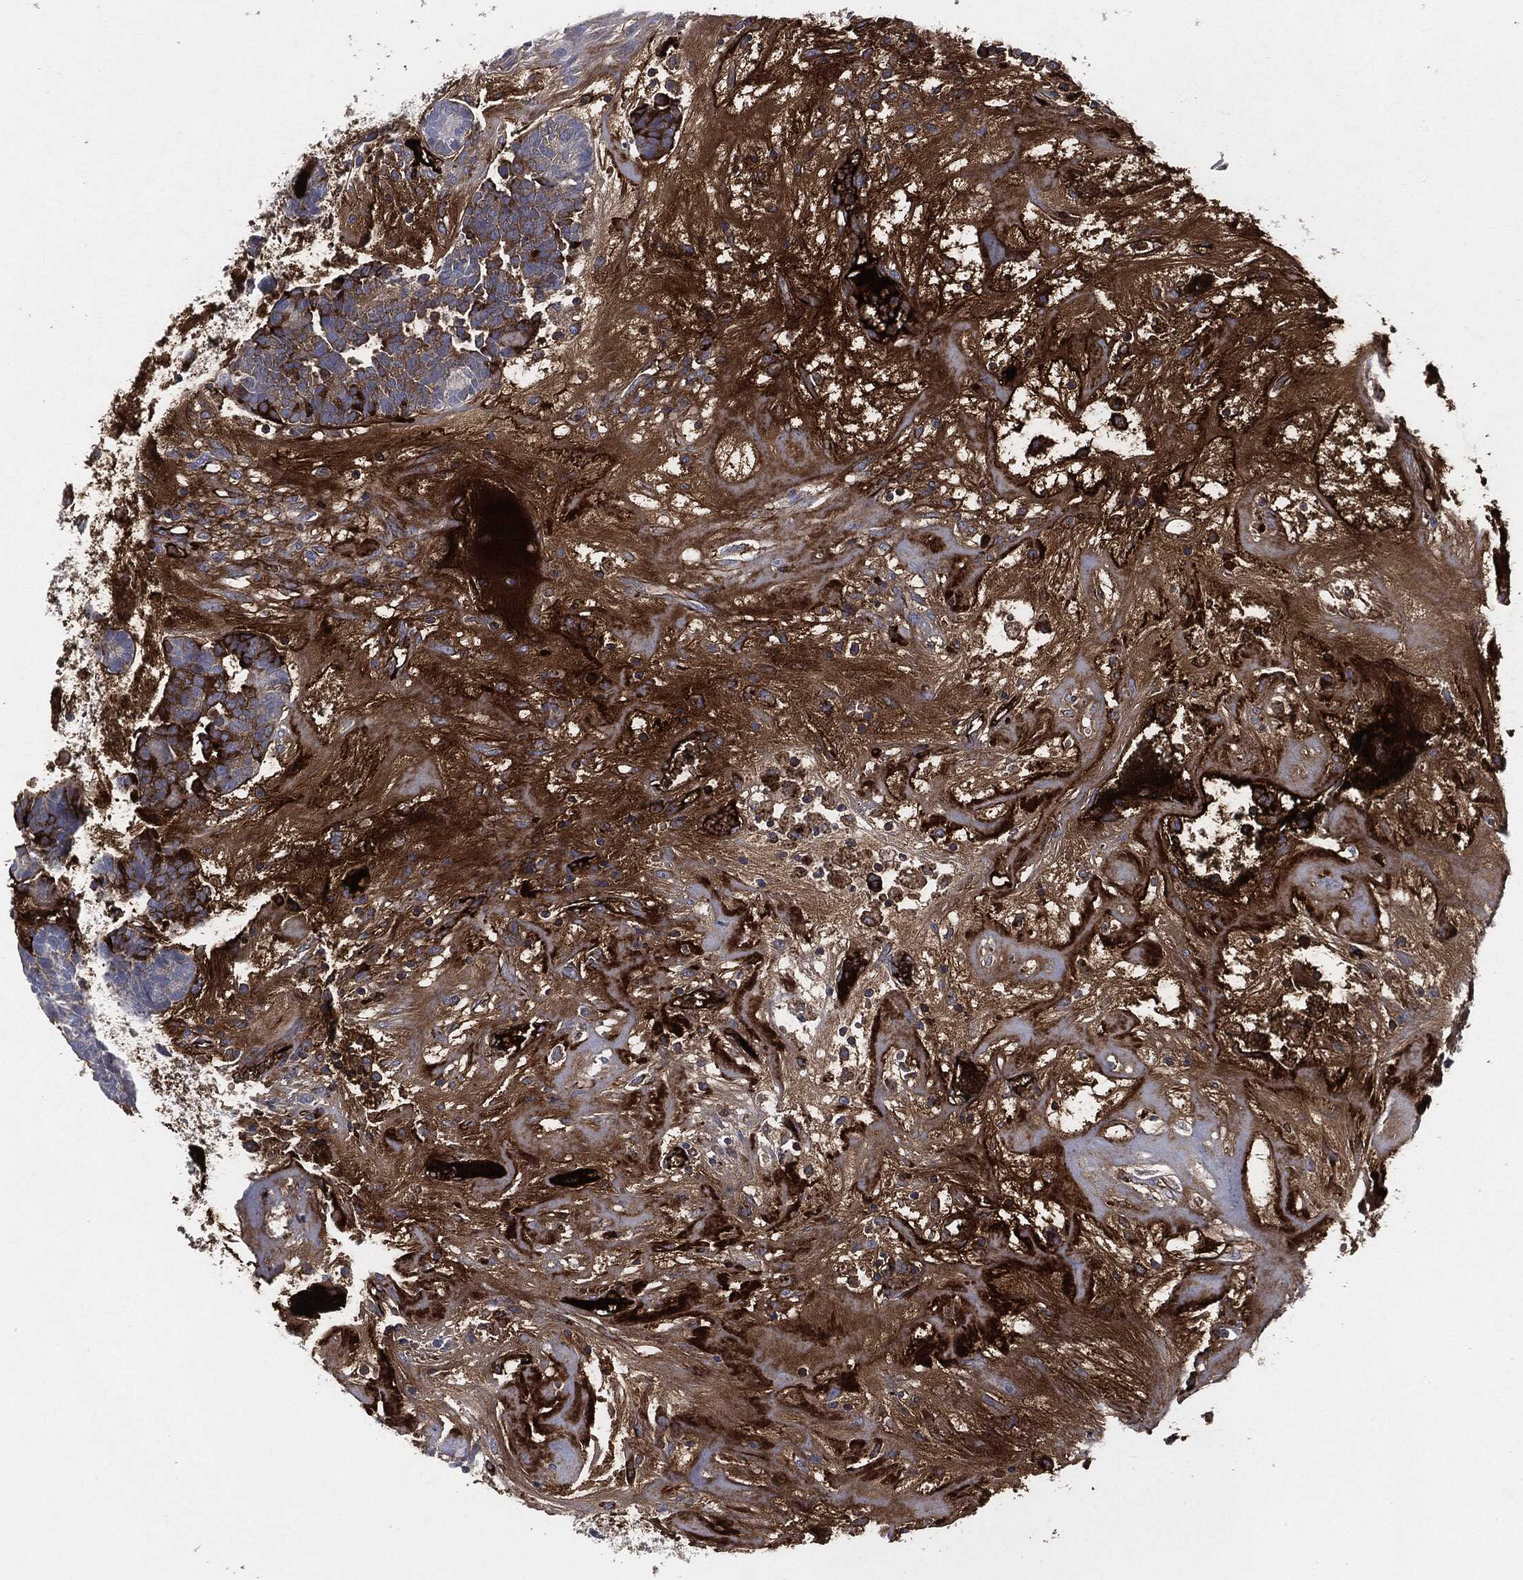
{"staining": {"intensity": "strong", "quantity": "<25%", "location": "cytoplasmic/membranous"}, "tissue": "head and neck cancer", "cell_type": "Tumor cells", "image_type": "cancer", "snomed": [{"axis": "morphology", "description": "Adenocarcinoma, NOS"}, {"axis": "topography", "description": "Head-Neck"}], "caption": "Immunohistochemistry (IHC) of head and neck cancer (adenocarcinoma) shows medium levels of strong cytoplasmic/membranous positivity in approximately <25% of tumor cells.", "gene": "APOB", "patient": {"sex": "female", "age": 81}}